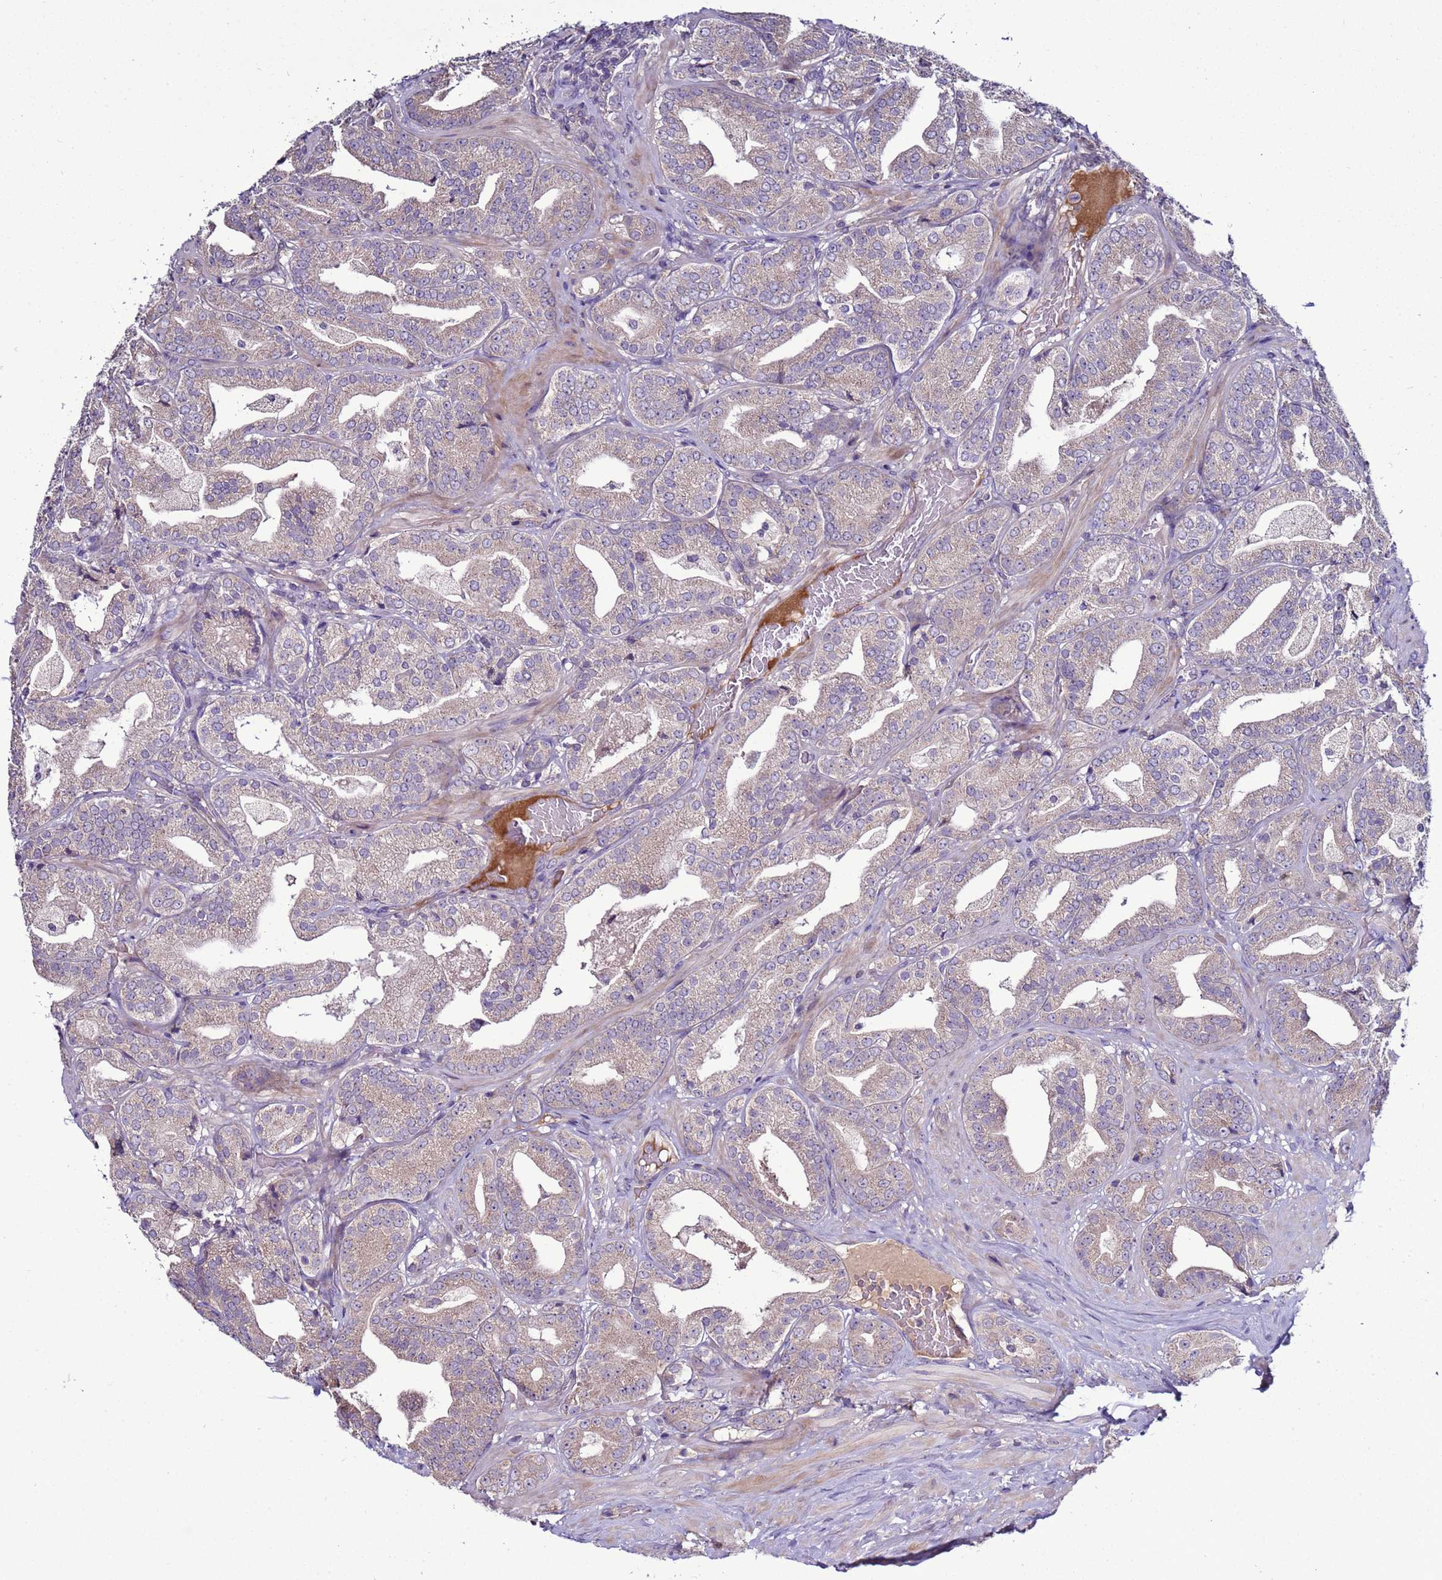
{"staining": {"intensity": "weak", "quantity": "<25%", "location": "cytoplasmic/membranous"}, "tissue": "prostate cancer", "cell_type": "Tumor cells", "image_type": "cancer", "snomed": [{"axis": "morphology", "description": "Adenocarcinoma, High grade"}, {"axis": "topography", "description": "Prostate"}], "caption": "The photomicrograph displays no staining of tumor cells in prostate cancer.", "gene": "RABL2B", "patient": {"sex": "male", "age": 63}}